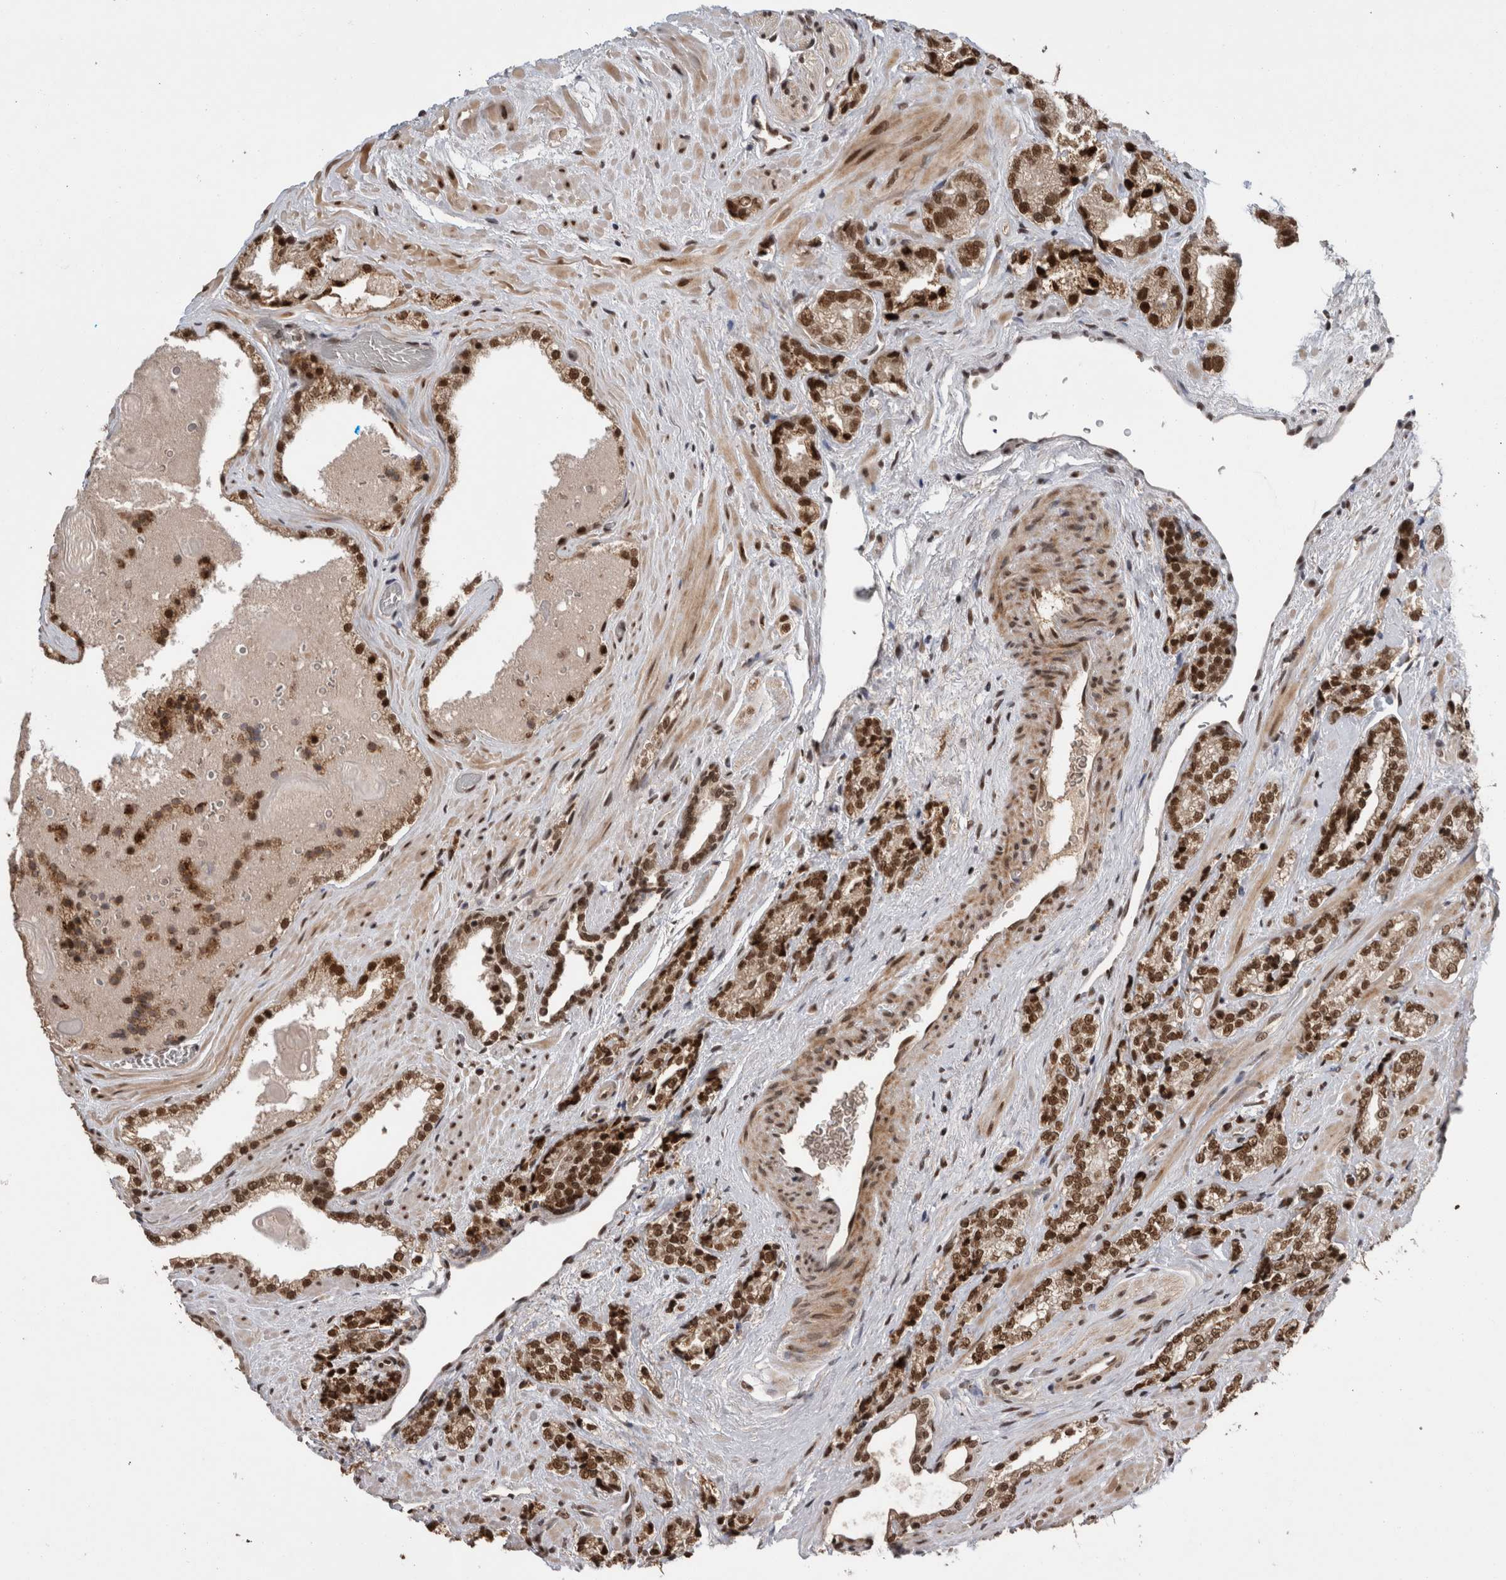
{"staining": {"intensity": "strong", "quantity": ">75%", "location": "nuclear"}, "tissue": "prostate cancer", "cell_type": "Tumor cells", "image_type": "cancer", "snomed": [{"axis": "morphology", "description": "Adenocarcinoma, High grade"}, {"axis": "topography", "description": "Prostate"}], "caption": "Strong nuclear protein positivity is present in about >75% of tumor cells in prostate adenocarcinoma (high-grade). (brown staining indicates protein expression, while blue staining denotes nuclei).", "gene": "CPSF2", "patient": {"sex": "male", "age": 71}}